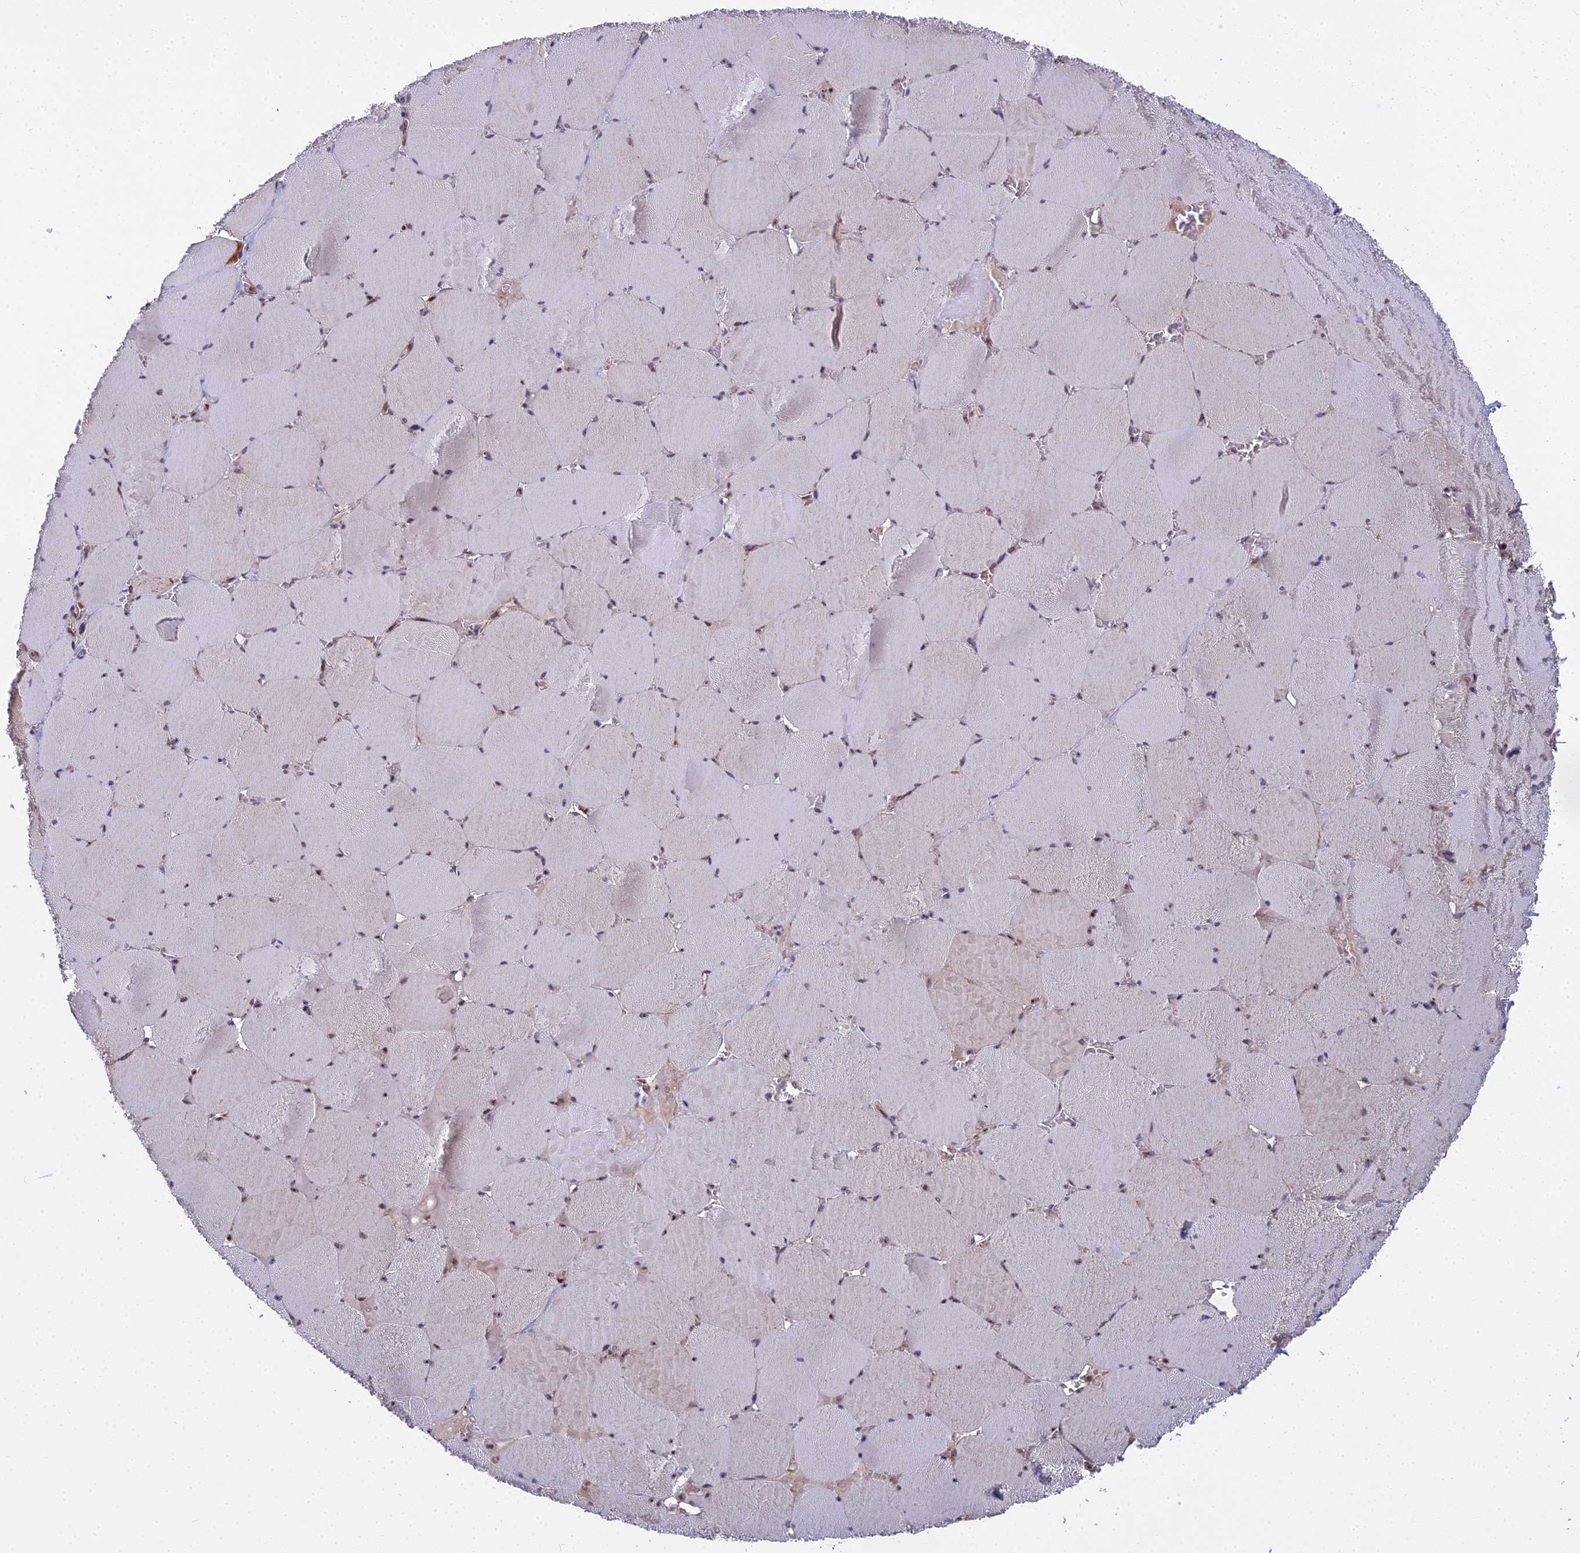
{"staining": {"intensity": "moderate", "quantity": "<25%", "location": "cytoplasmic/membranous"}, "tissue": "skeletal muscle", "cell_type": "Myocytes", "image_type": "normal", "snomed": [{"axis": "morphology", "description": "Normal tissue, NOS"}, {"axis": "topography", "description": "Skeletal muscle"}, {"axis": "topography", "description": "Head-Neck"}], "caption": "Protein expression analysis of normal skeletal muscle displays moderate cytoplasmic/membranous staining in approximately <25% of myocytes. (DAB = brown stain, brightfield microscopy at high magnification).", "gene": "MEOX1", "patient": {"sex": "male", "age": 66}}